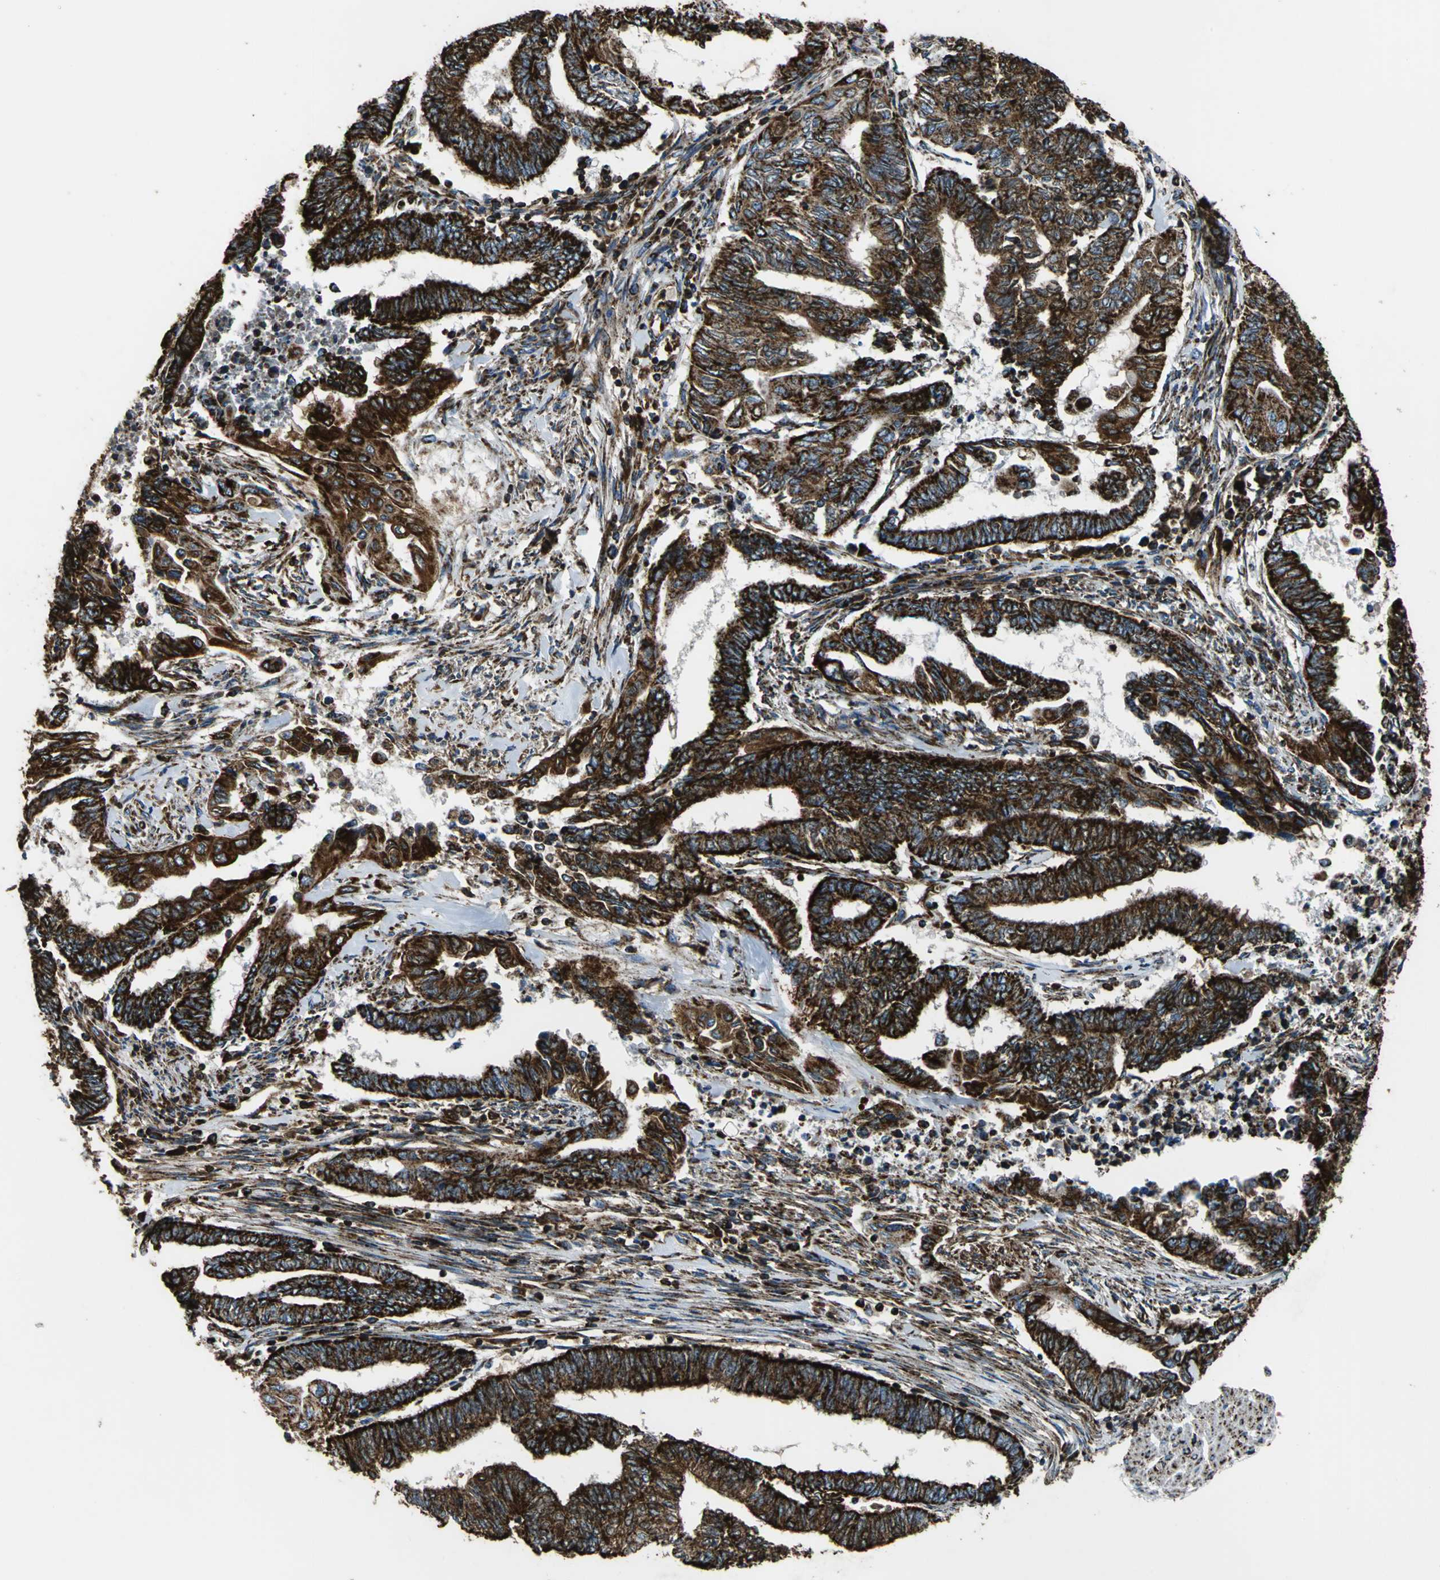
{"staining": {"intensity": "strong", "quantity": ">75%", "location": "cytoplasmic/membranous"}, "tissue": "endometrial cancer", "cell_type": "Tumor cells", "image_type": "cancer", "snomed": [{"axis": "morphology", "description": "Adenocarcinoma, NOS"}, {"axis": "topography", "description": "Uterus"}, {"axis": "topography", "description": "Endometrium"}], "caption": "A high amount of strong cytoplasmic/membranous positivity is present in approximately >75% of tumor cells in endometrial cancer (adenocarcinoma) tissue.", "gene": "ECH1", "patient": {"sex": "female", "age": 70}}